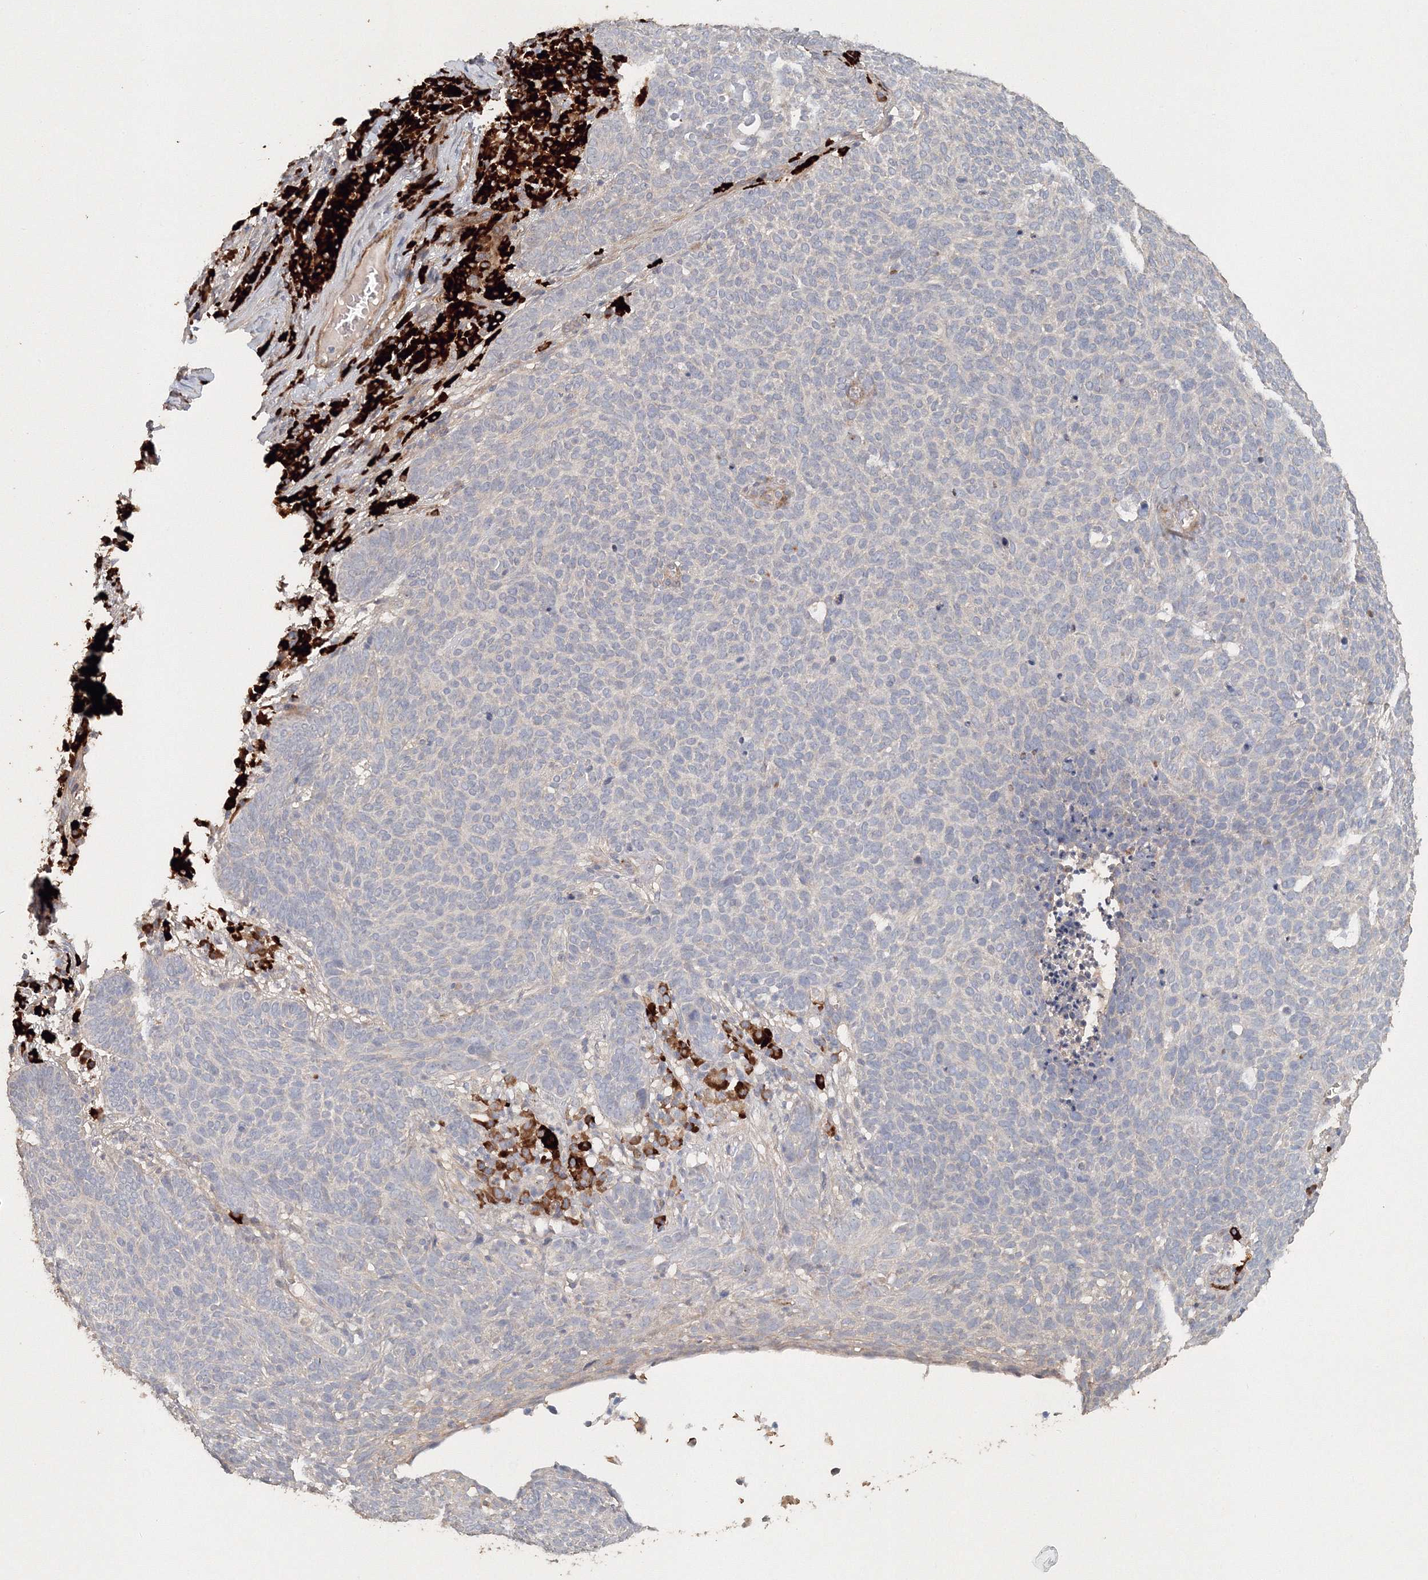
{"staining": {"intensity": "negative", "quantity": "none", "location": "none"}, "tissue": "skin cancer", "cell_type": "Tumor cells", "image_type": "cancer", "snomed": [{"axis": "morphology", "description": "Squamous cell carcinoma, NOS"}, {"axis": "topography", "description": "Skin"}], "caption": "High power microscopy micrograph of an IHC photomicrograph of skin squamous cell carcinoma, revealing no significant positivity in tumor cells.", "gene": "NALF2", "patient": {"sex": "female", "age": 90}}